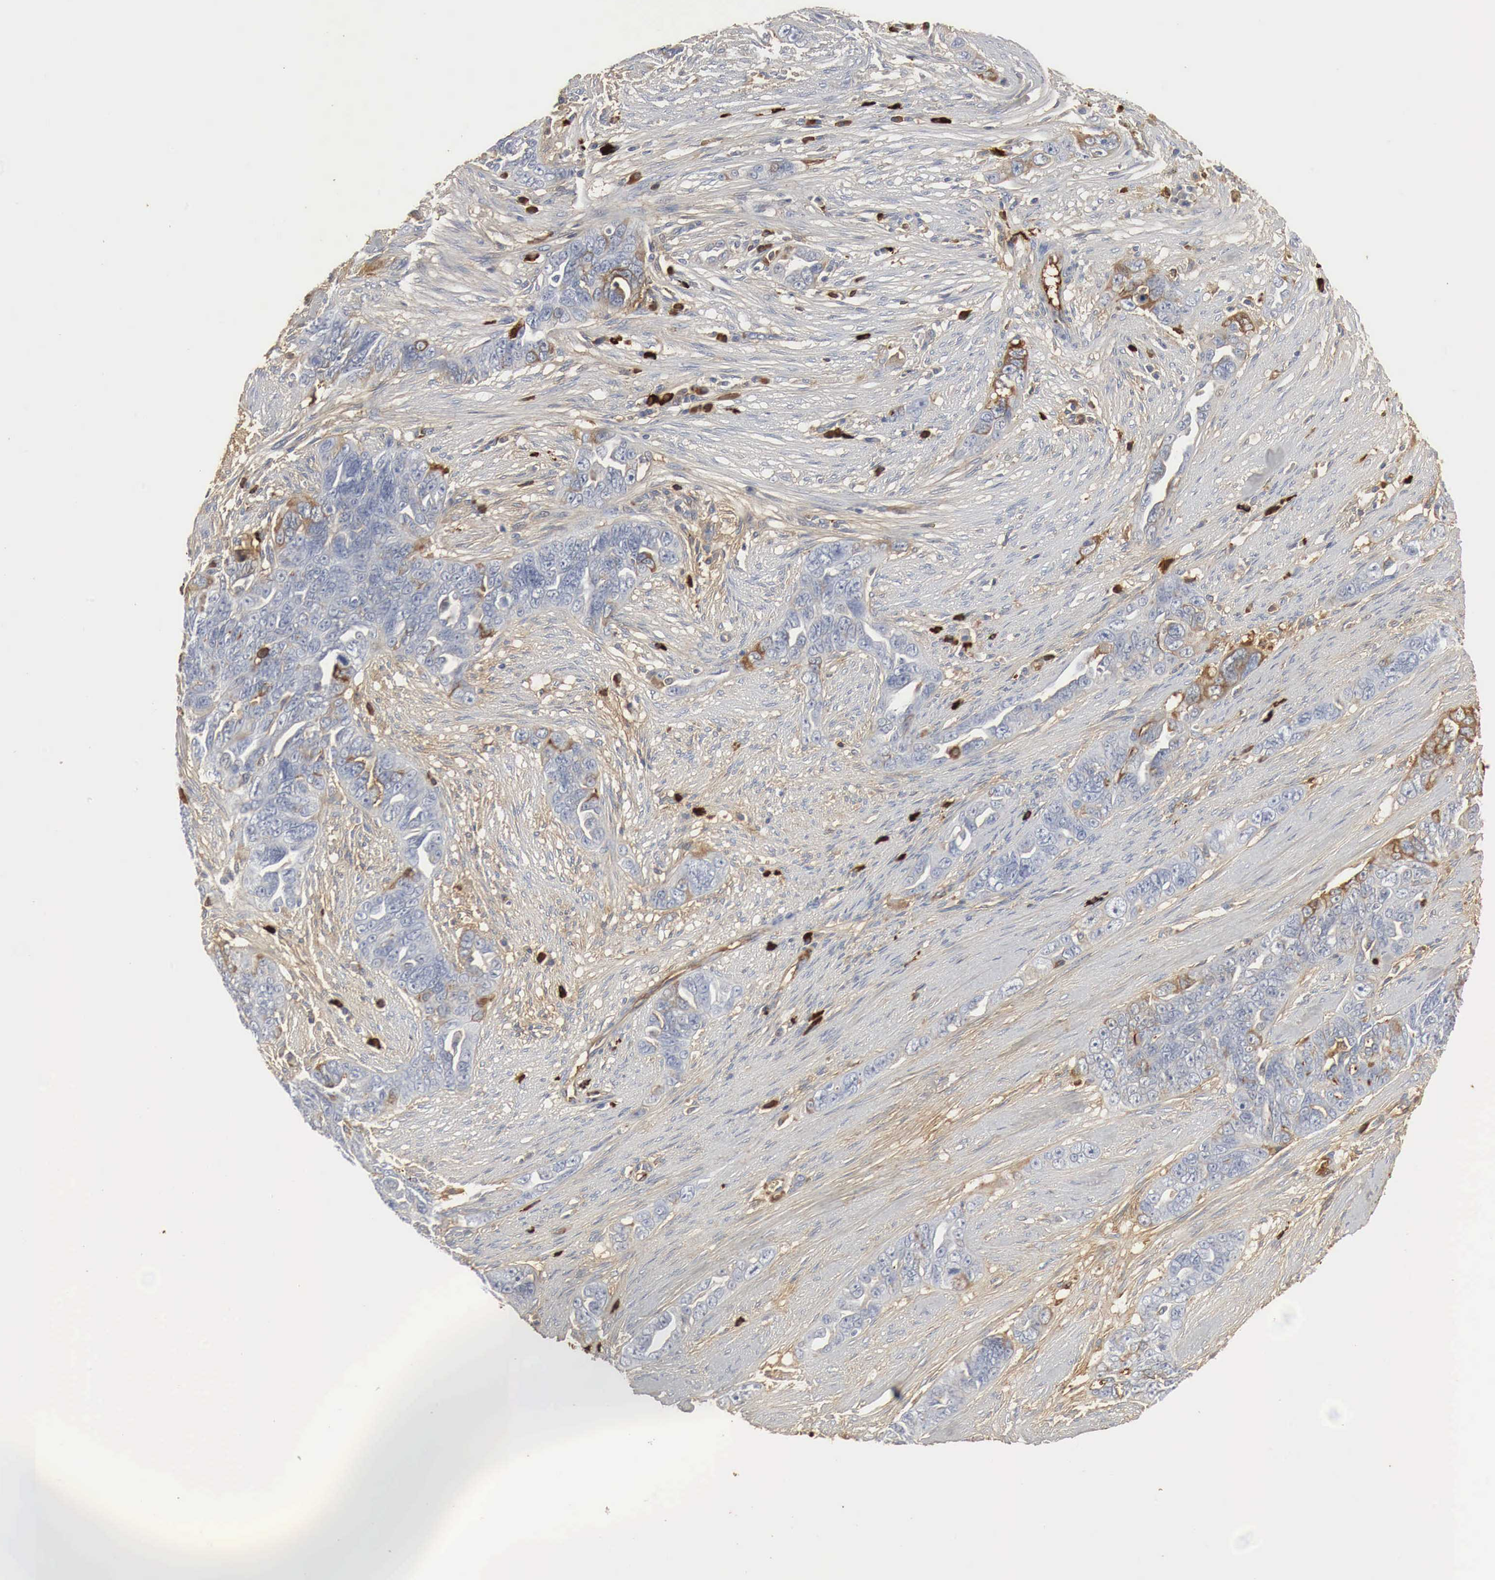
{"staining": {"intensity": "weak", "quantity": "<25%", "location": "cytoplasmic/membranous"}, "tissue": "ovarian cancer", "cell_type": "Tumor cells", "image_type": "cancer", "snomed": [{"axis": "morphology", "description": "Cystadenocarcinoma, serous, NOS"}, {"axis": "topography", "description": "Ovary"}], "caption": "An image of human ovarian cancer (serous cystadenocarcinoma) is negative for staining in tumor cells. Brightfield microscopy of IHC stained with DAB (3,3'-diaminobenzidine) (brown) and hematoxylin (blue), captured at high magnification.", "gene": "IGLC3", "patient": {"sex": "female", "age": 63}}